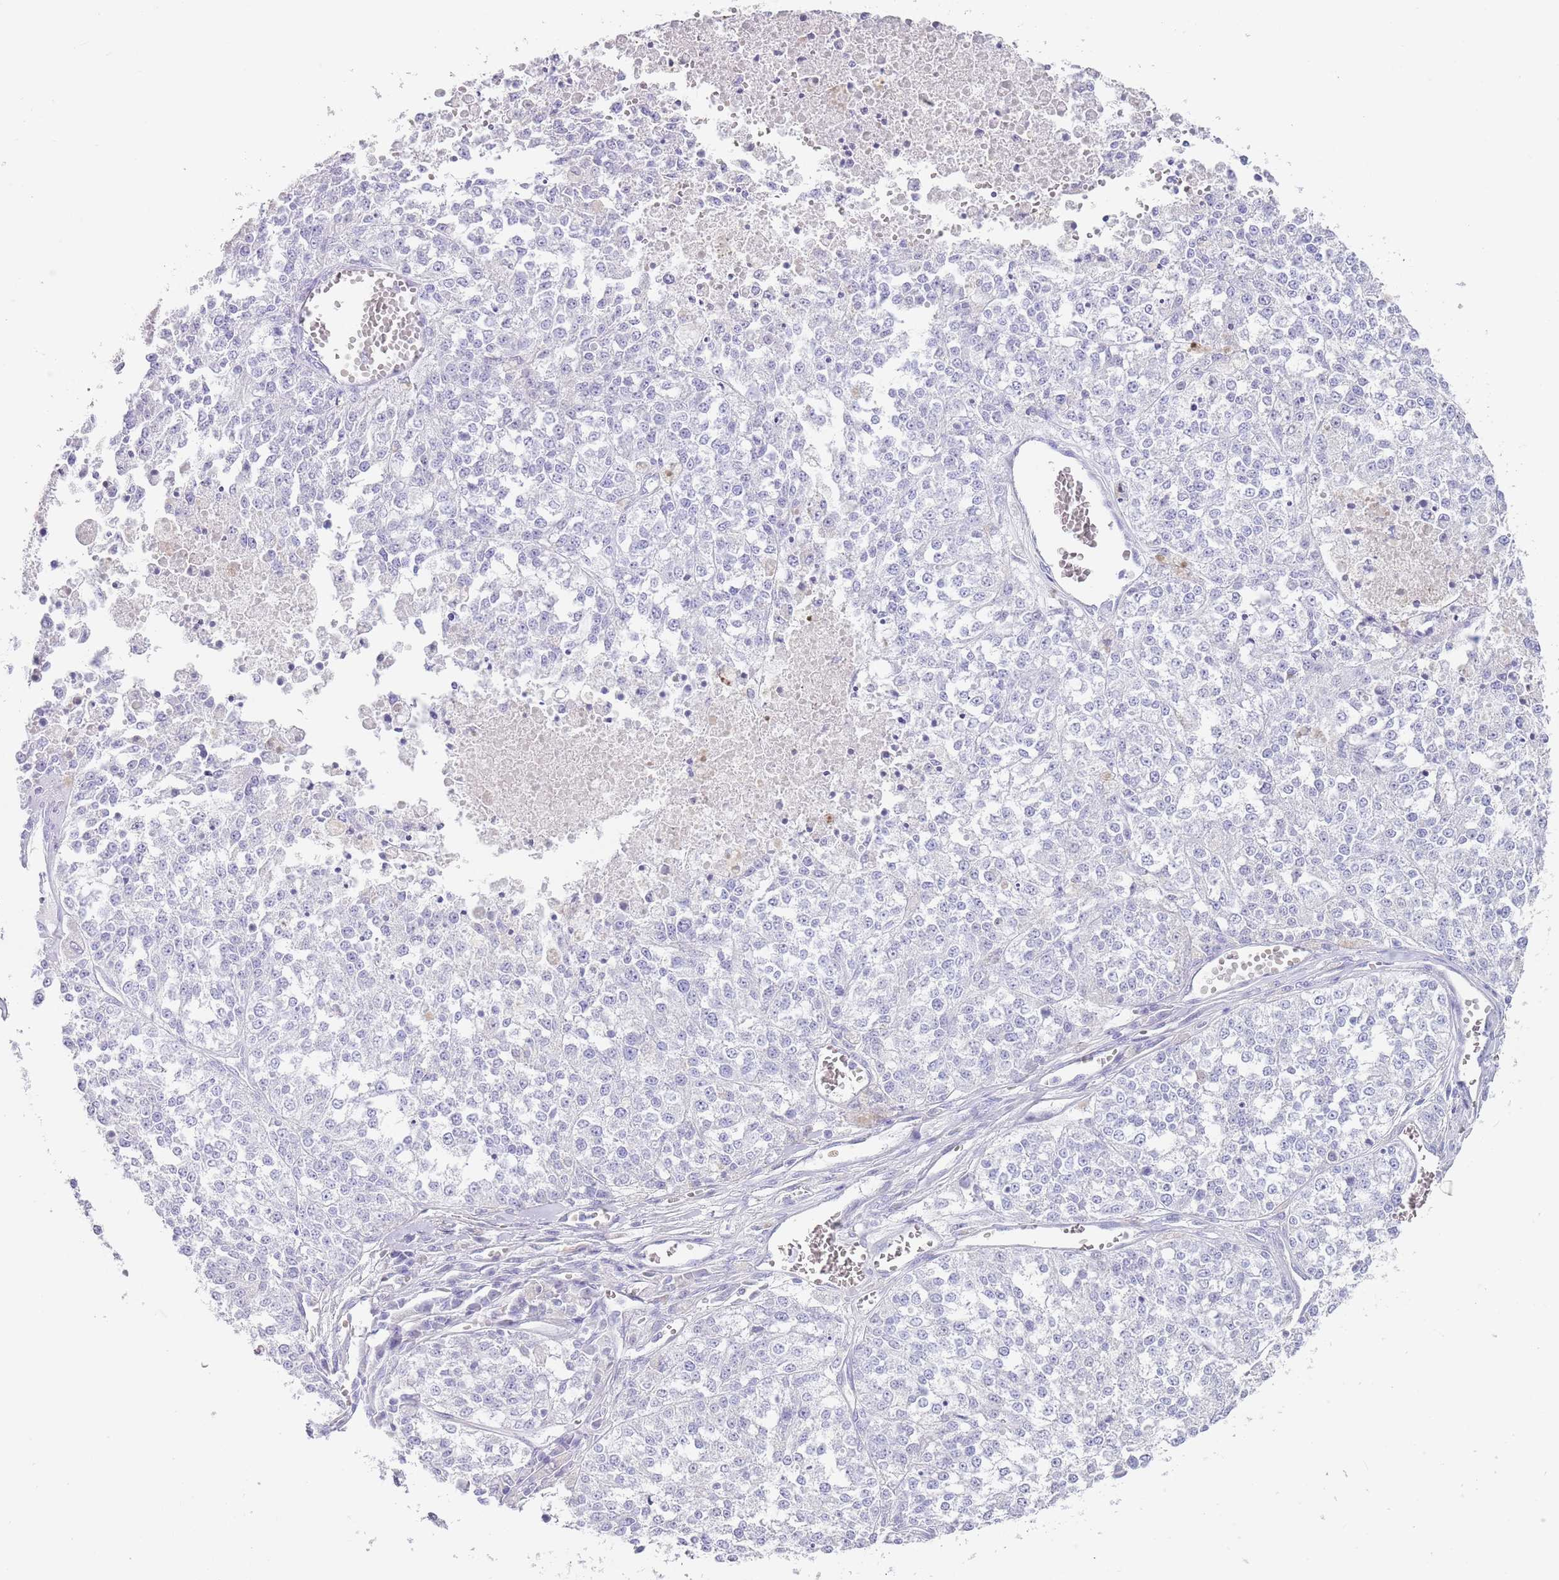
{"staining": {"intensity": "negative", "quantity": "none", "location": "none"}, "tissue": "melanoma", "cell_type": "Tumor cells", "image_type": "cancer", "snomed": [{"axis": "morphology", "description": "Malignant melanoma, NOS"}, {"axis": "topography", "description": "Skin"}], "caption": "This is a photomicrograph of IHC staining of melanoma, which shows no expression in tumor cells. (DAB immunohistochemistry visualized using brightfield microscopy, high magnification).", "gene": "CPXM2", "patient": {"sex": "female", "age": 64}}